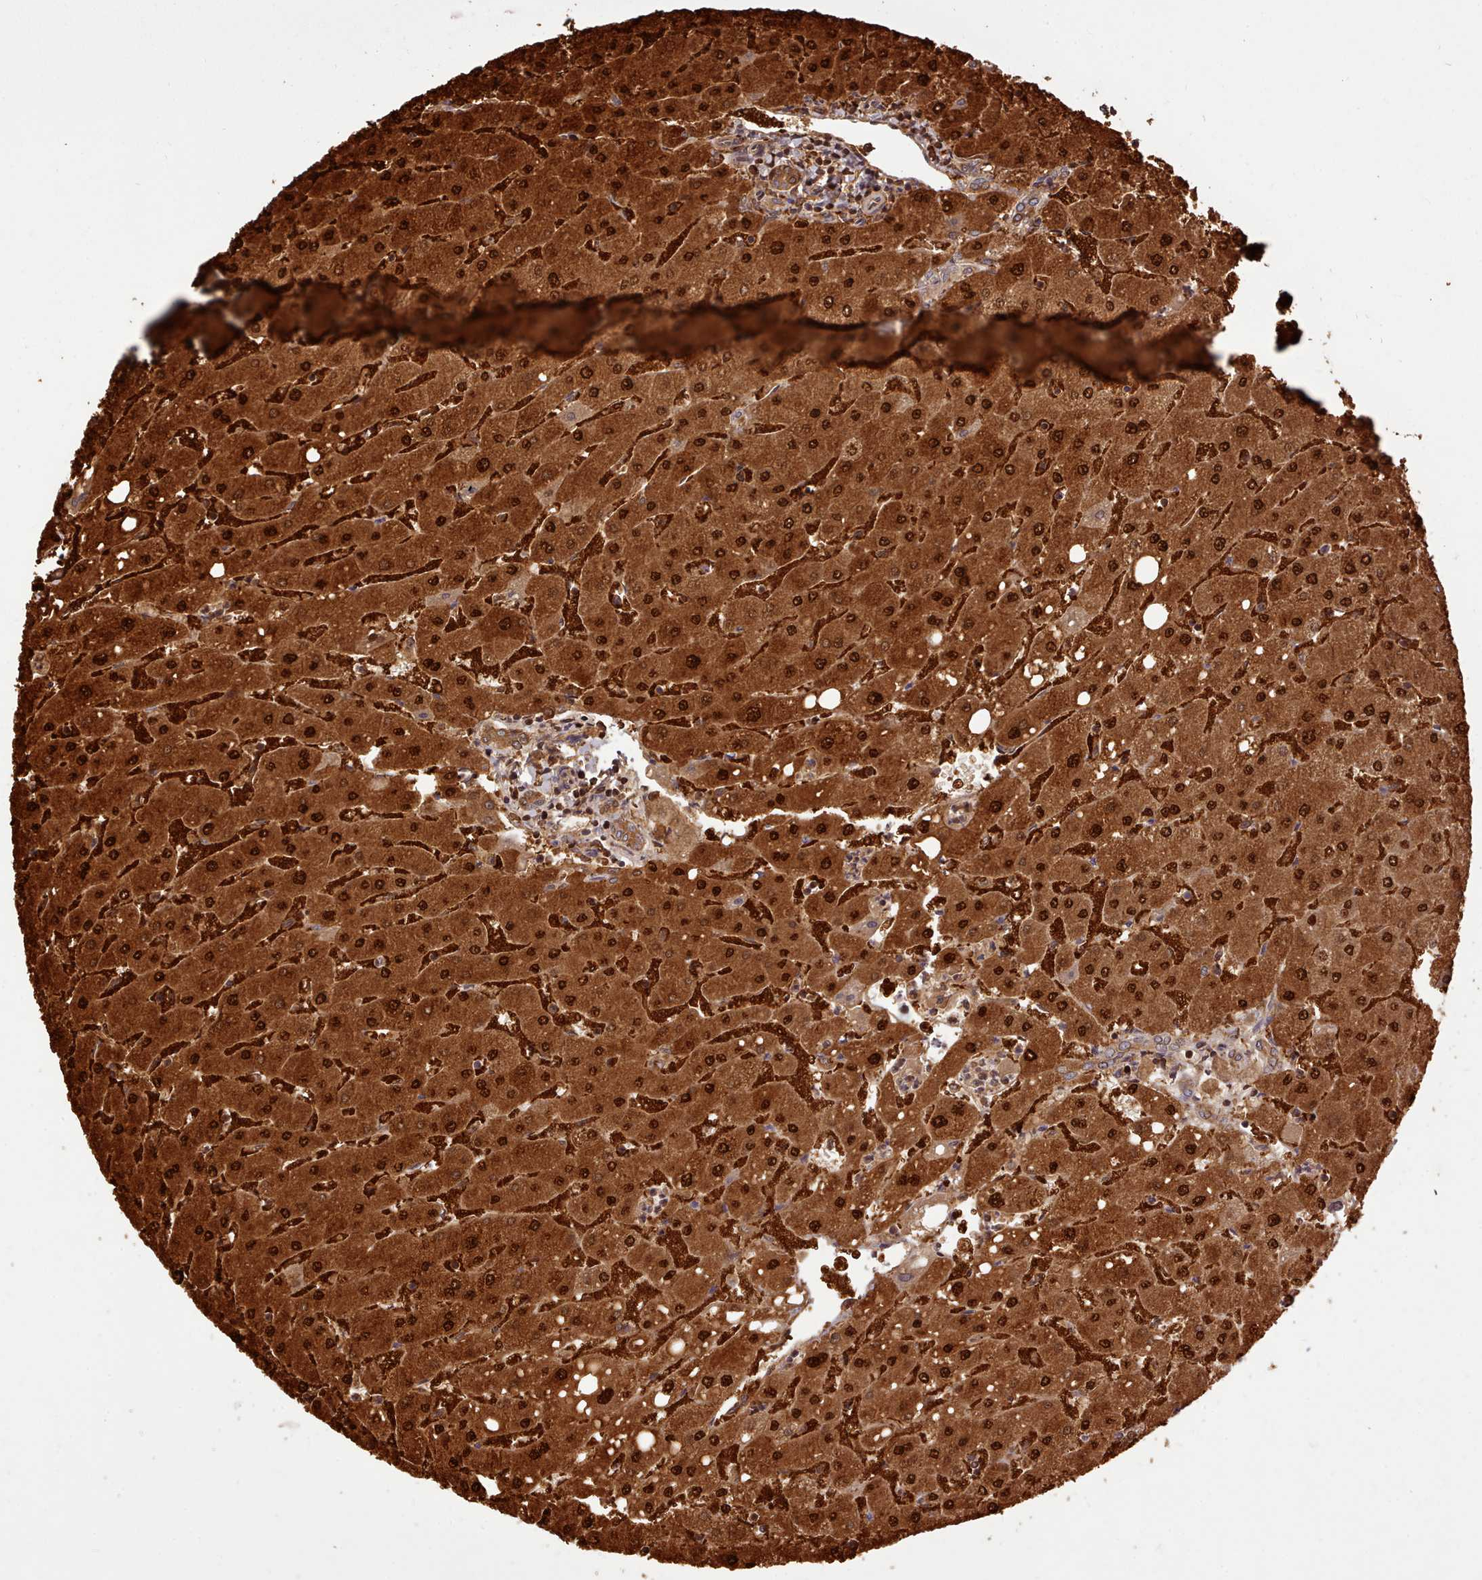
{"staining": {"intensity": "moderate", "quantity": ">75%", "location": "cytoplasmic/membranous"}, "tissue": "liver", "cell_type": "Cholangiocytes", "image_type": "normal", "snomed": [{"axis": "morphology", "description": "Normal tissue, NOS"}, {"axis": "topography", "description": "Liver"}], "caption": "Unremarkable liver displays moderate cytoplasmic/membranous positivity in approximately >75% of cholangiocytes, visualized by immunohistochemistry. The staining was performed using DAB (3,3'-diaminobenzidine) to visualize the protein expression in brown, while the nuclei were stained in blue with hematoxylin (Magnification: 20x).", "gene": "ARL17A", "patient": {"sex": "male", "age": 67}}